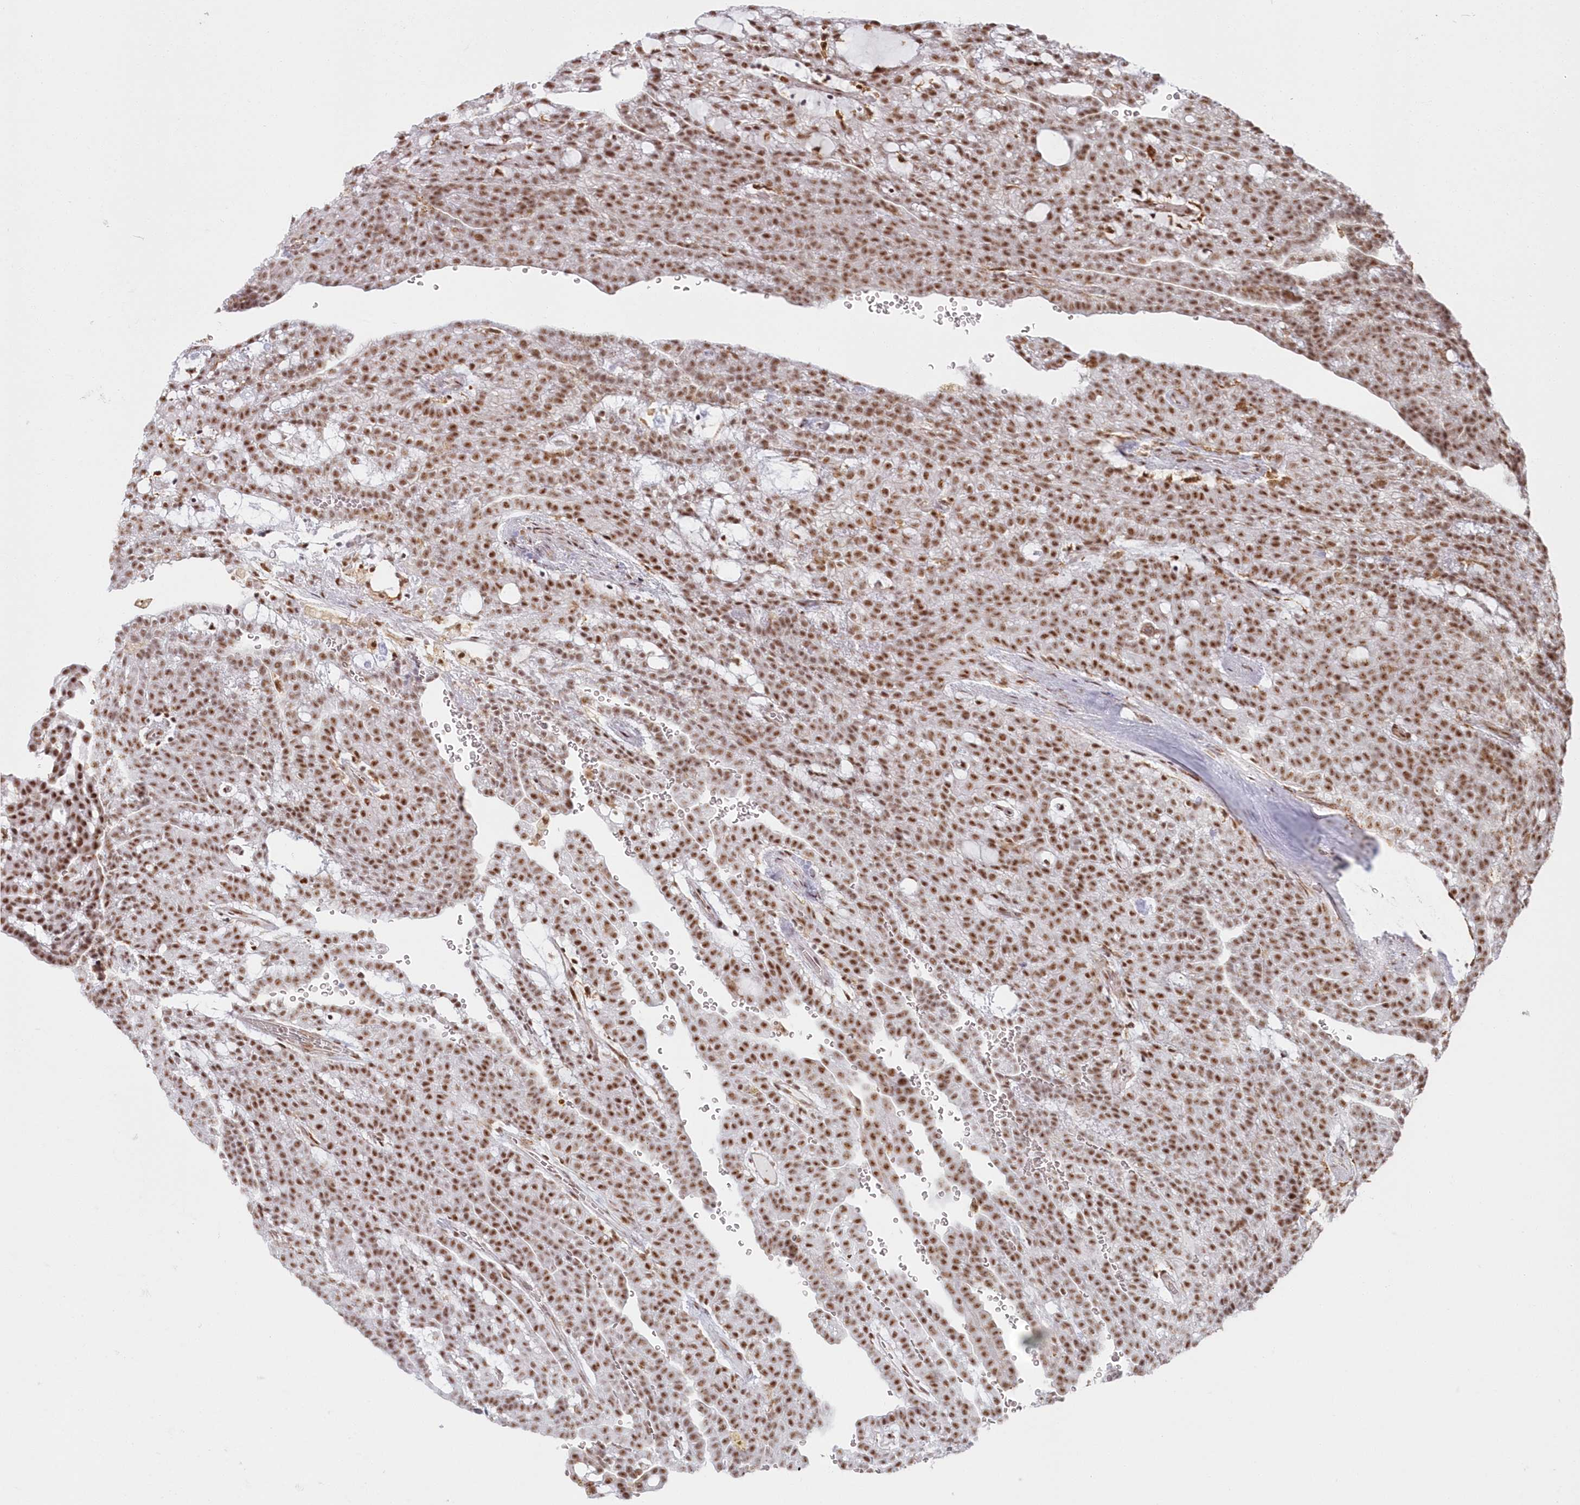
{"staining": {"intensity": "moderate", "quantity": ">75%", "location": "nuclear"}, "tissue": "renal cancer", "cell_type": "Tumor cells", "image_type": "cancer", "snomed": [{"axis": "morphology", "description": "Adenocarcinoma, NOS"}, {"axis": "topography", "description": "Kidney"}], "caption": "Tumor cells display moderate nuclear positivity in about >75% of cells in renal cancer. (DAB = brown stain, brightfield microscopy at high magnification).", "gene": "DDX46", "patient": {"sex": "male", "age": 63}}